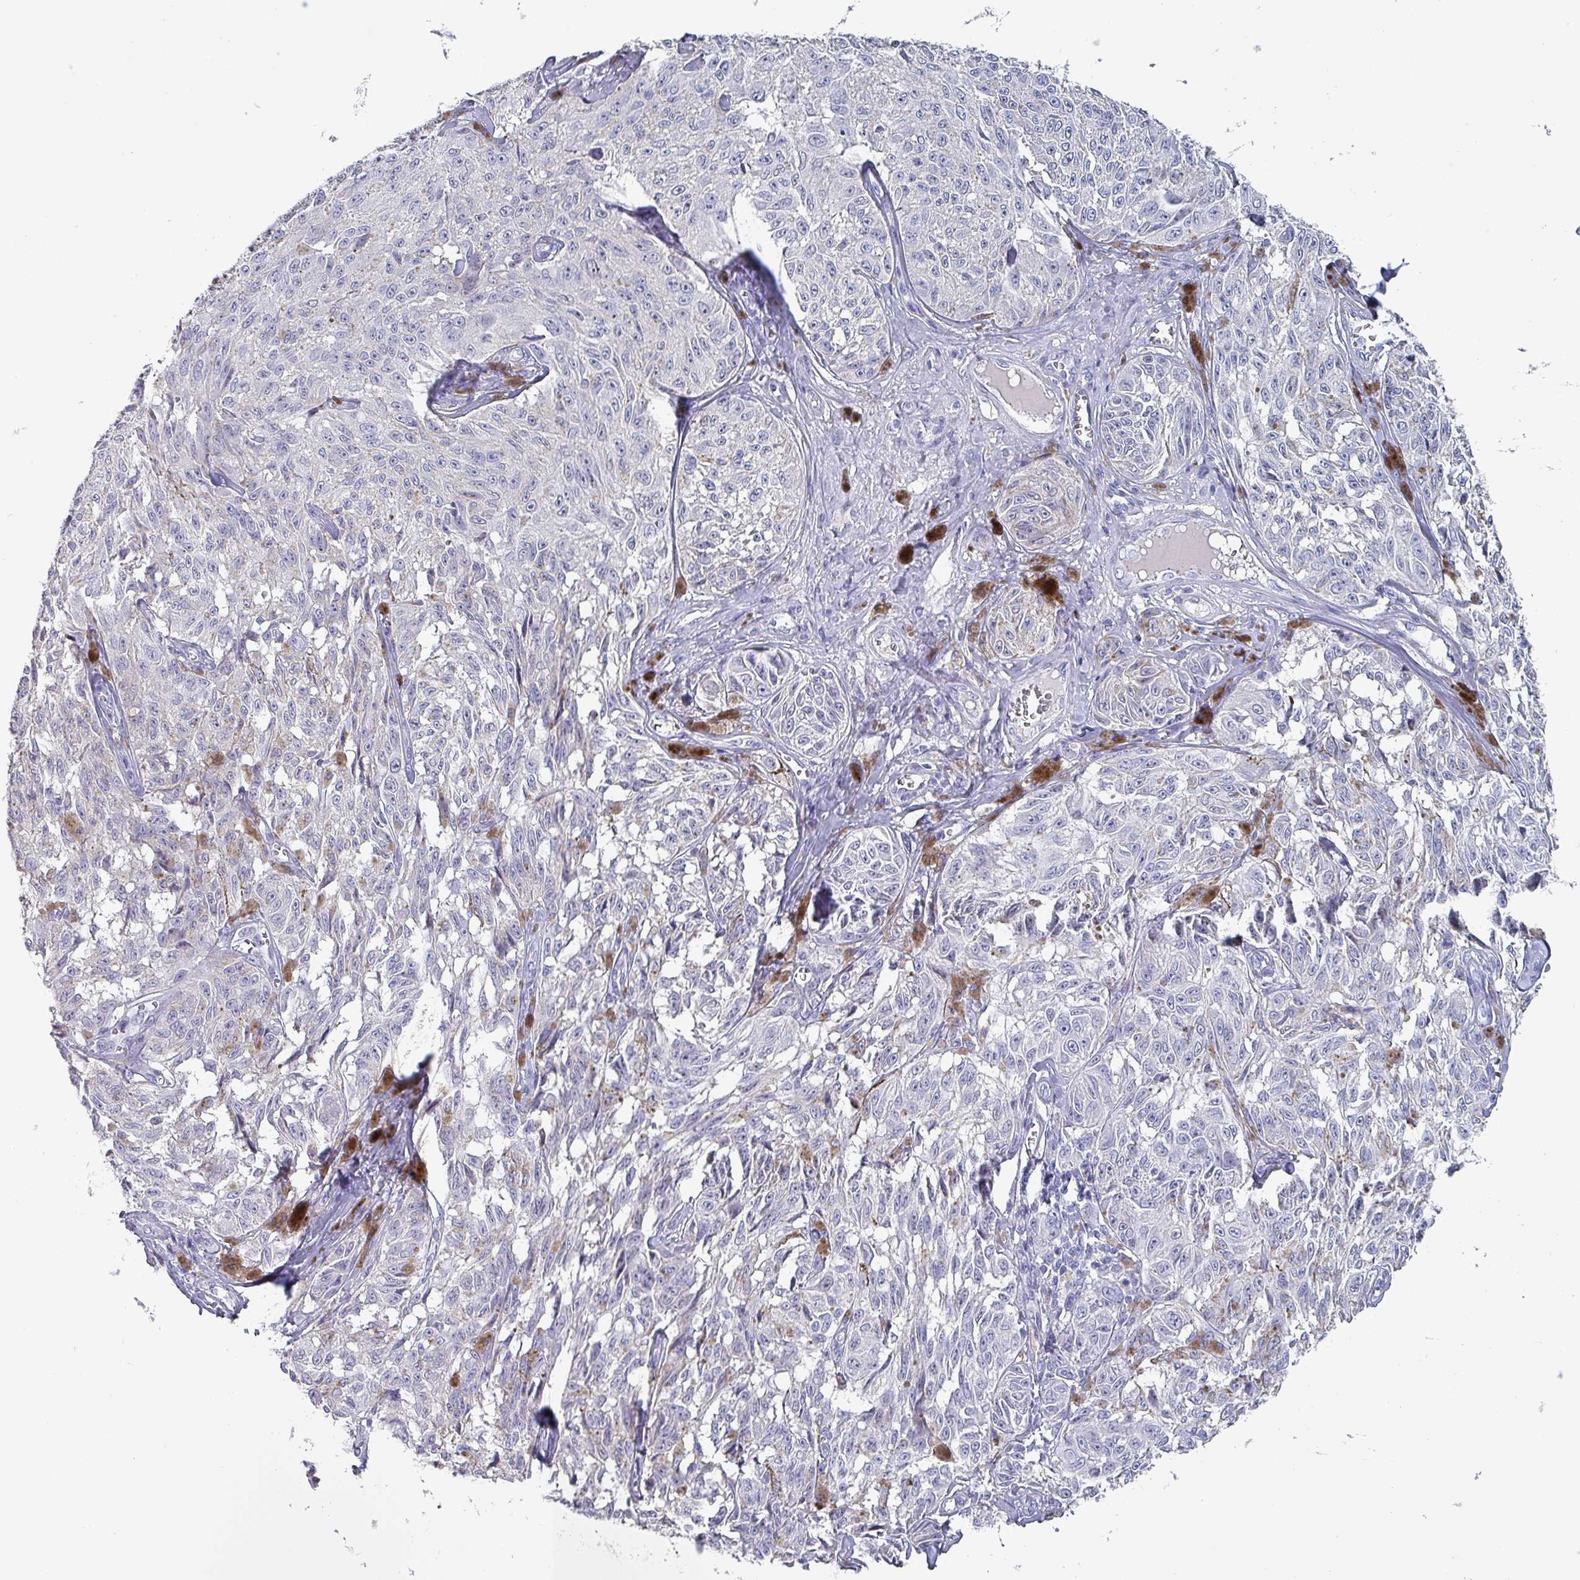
{"staining": {"intensity": "negative", "quantity": "none", "location": "none"}, "tissue": "melanoma", "cell_type": "Tumor cells", "image_type": "cancer", "snomed": [{"axis": "morphology", "description": "Malignant melanoma, NOS"}, {"axis": "topography", "description": "Skin"}], "caption": "Immunohistochemistry micrograph of human melanoma stained for a protein (brown), which shows no positivity in tumor cells. Nuclei are stained in blue.", "gene": "INS-IGF2", "patient": {"sex": "male", "age": 68}}